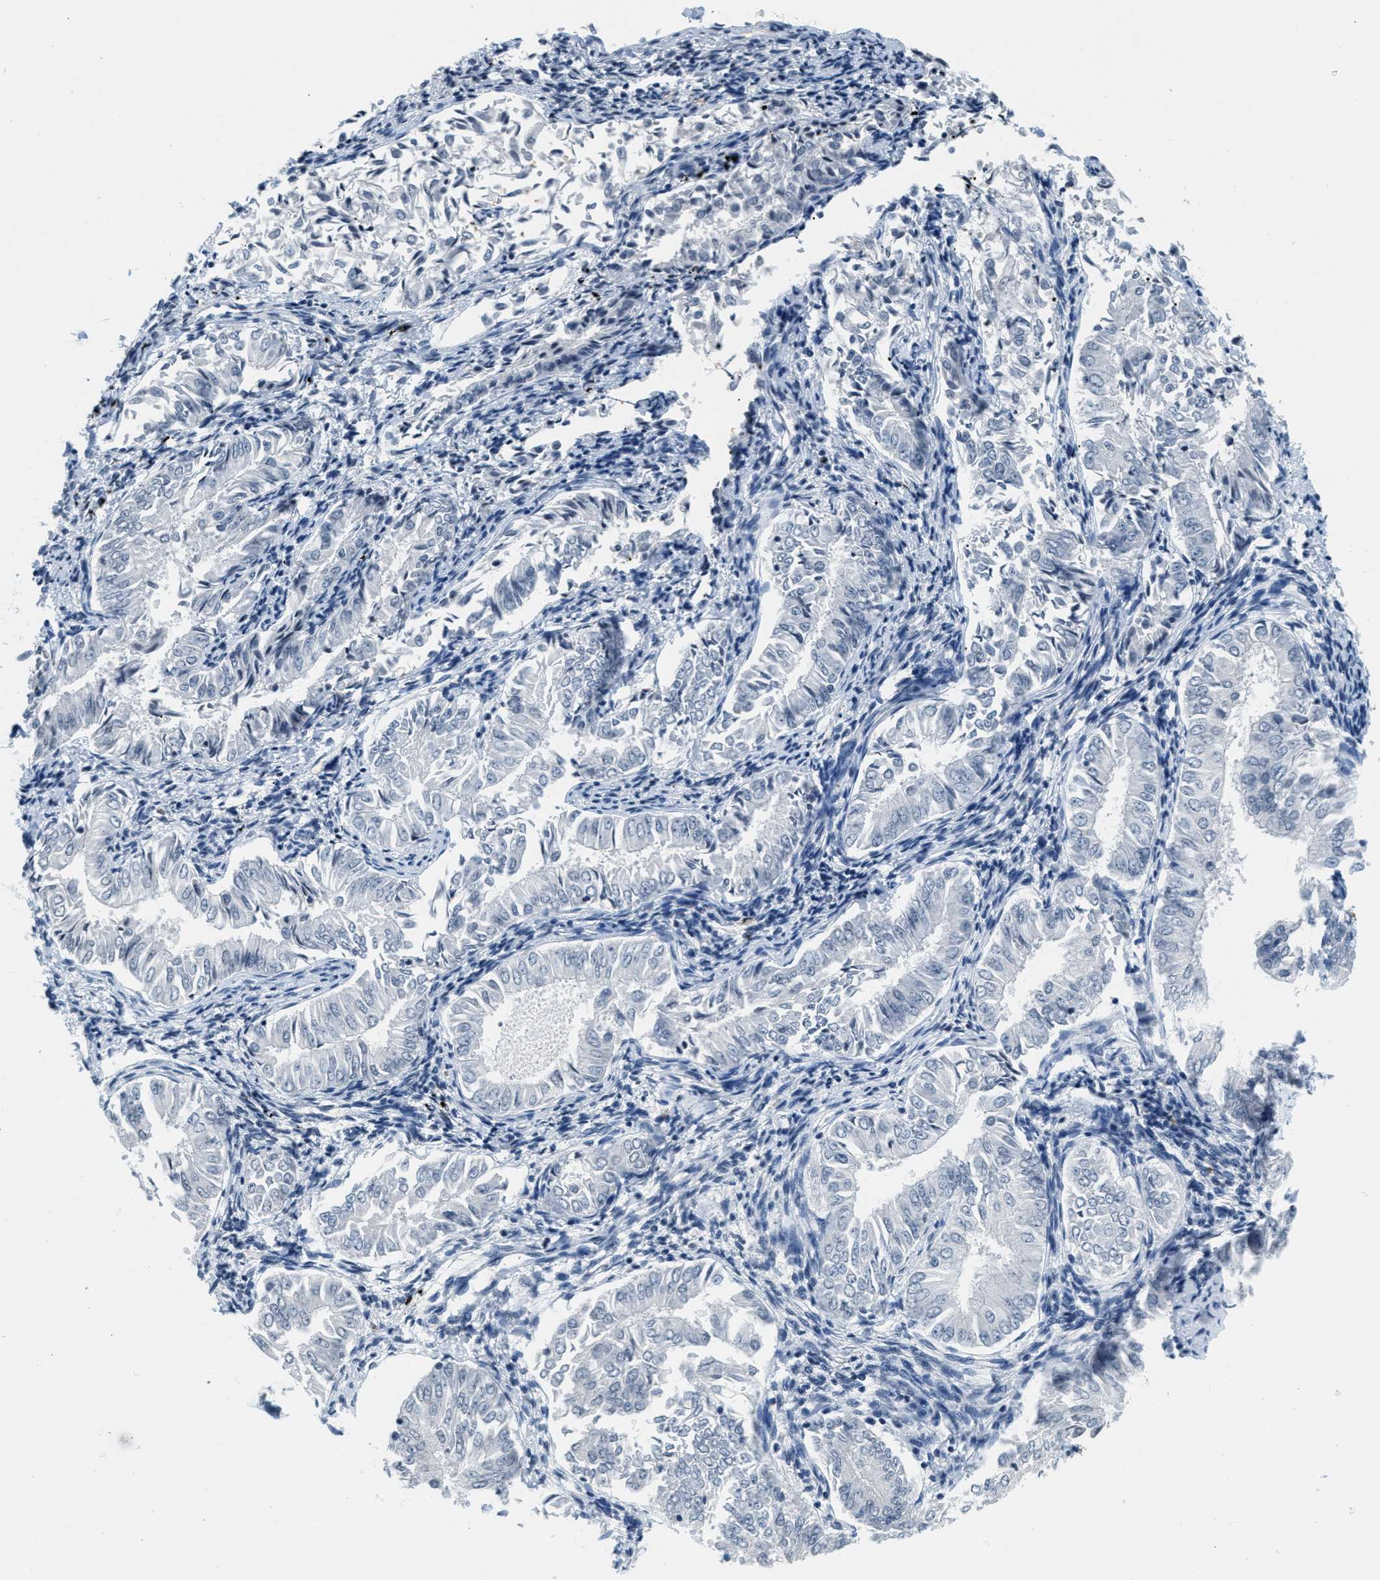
{"staining": {"intensity": "negative", "quantity": "none", "location": "none"}, "tissue": "endometrial cancer", "cell_type": "Tumor cells", "image_type": "cancer", "snomed": [{"axis": "morphology", "description": "Adenocarcinoma, NOS"}, {"axis": "topography", "description": "Endometrium"}], "caption": "Tumor cells are negative for protein expression in human endometrial cancer. (Stains: DAB (3,3'-diaminobenzidine) immunohistochemistry (IHC) with hematoxylin counter stain, Microscopy: brightfield microscopy at high magnification).", "gene": "CA4", "patient": {"sex": "female", "age": 53}}